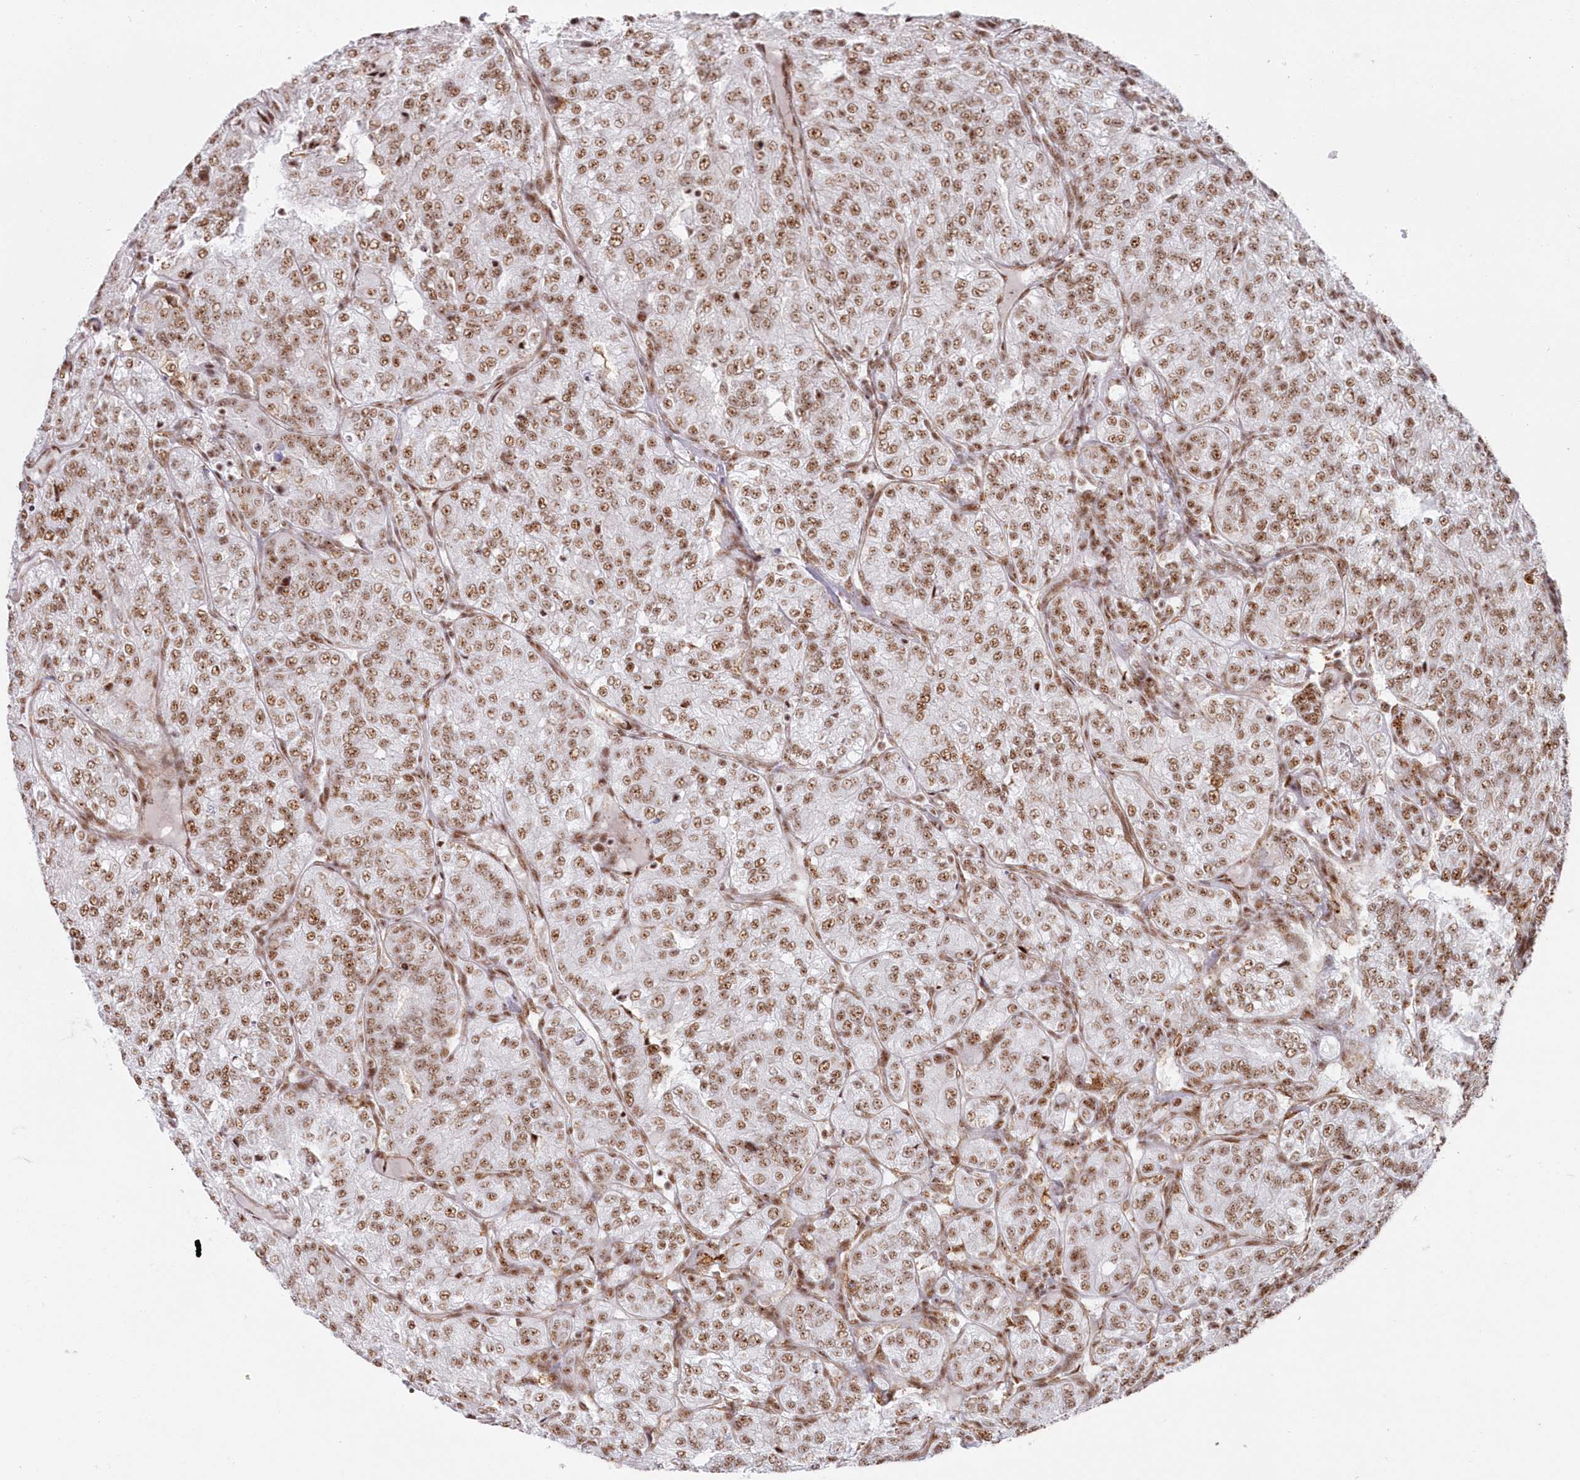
{"staining": {"intensity": "moderate", "quantity": ">75%", "location": "nuclear"}, "tissue": "renal cancer", "cell_type": "Tumor cells", "image_type": "cancer", "snomed": [{"axis": "morphology", "description": "Adenocarcinoma, NOS"}, {"axis": "topography", "description": "Kidney"}], "caption": "Protein staining displays moderate nuclear staining in approximately >75% of tumor cells in adenocarcinoma (renal).", "gene": "DDX46", "patient": {"sex": "female", "age": 63}}